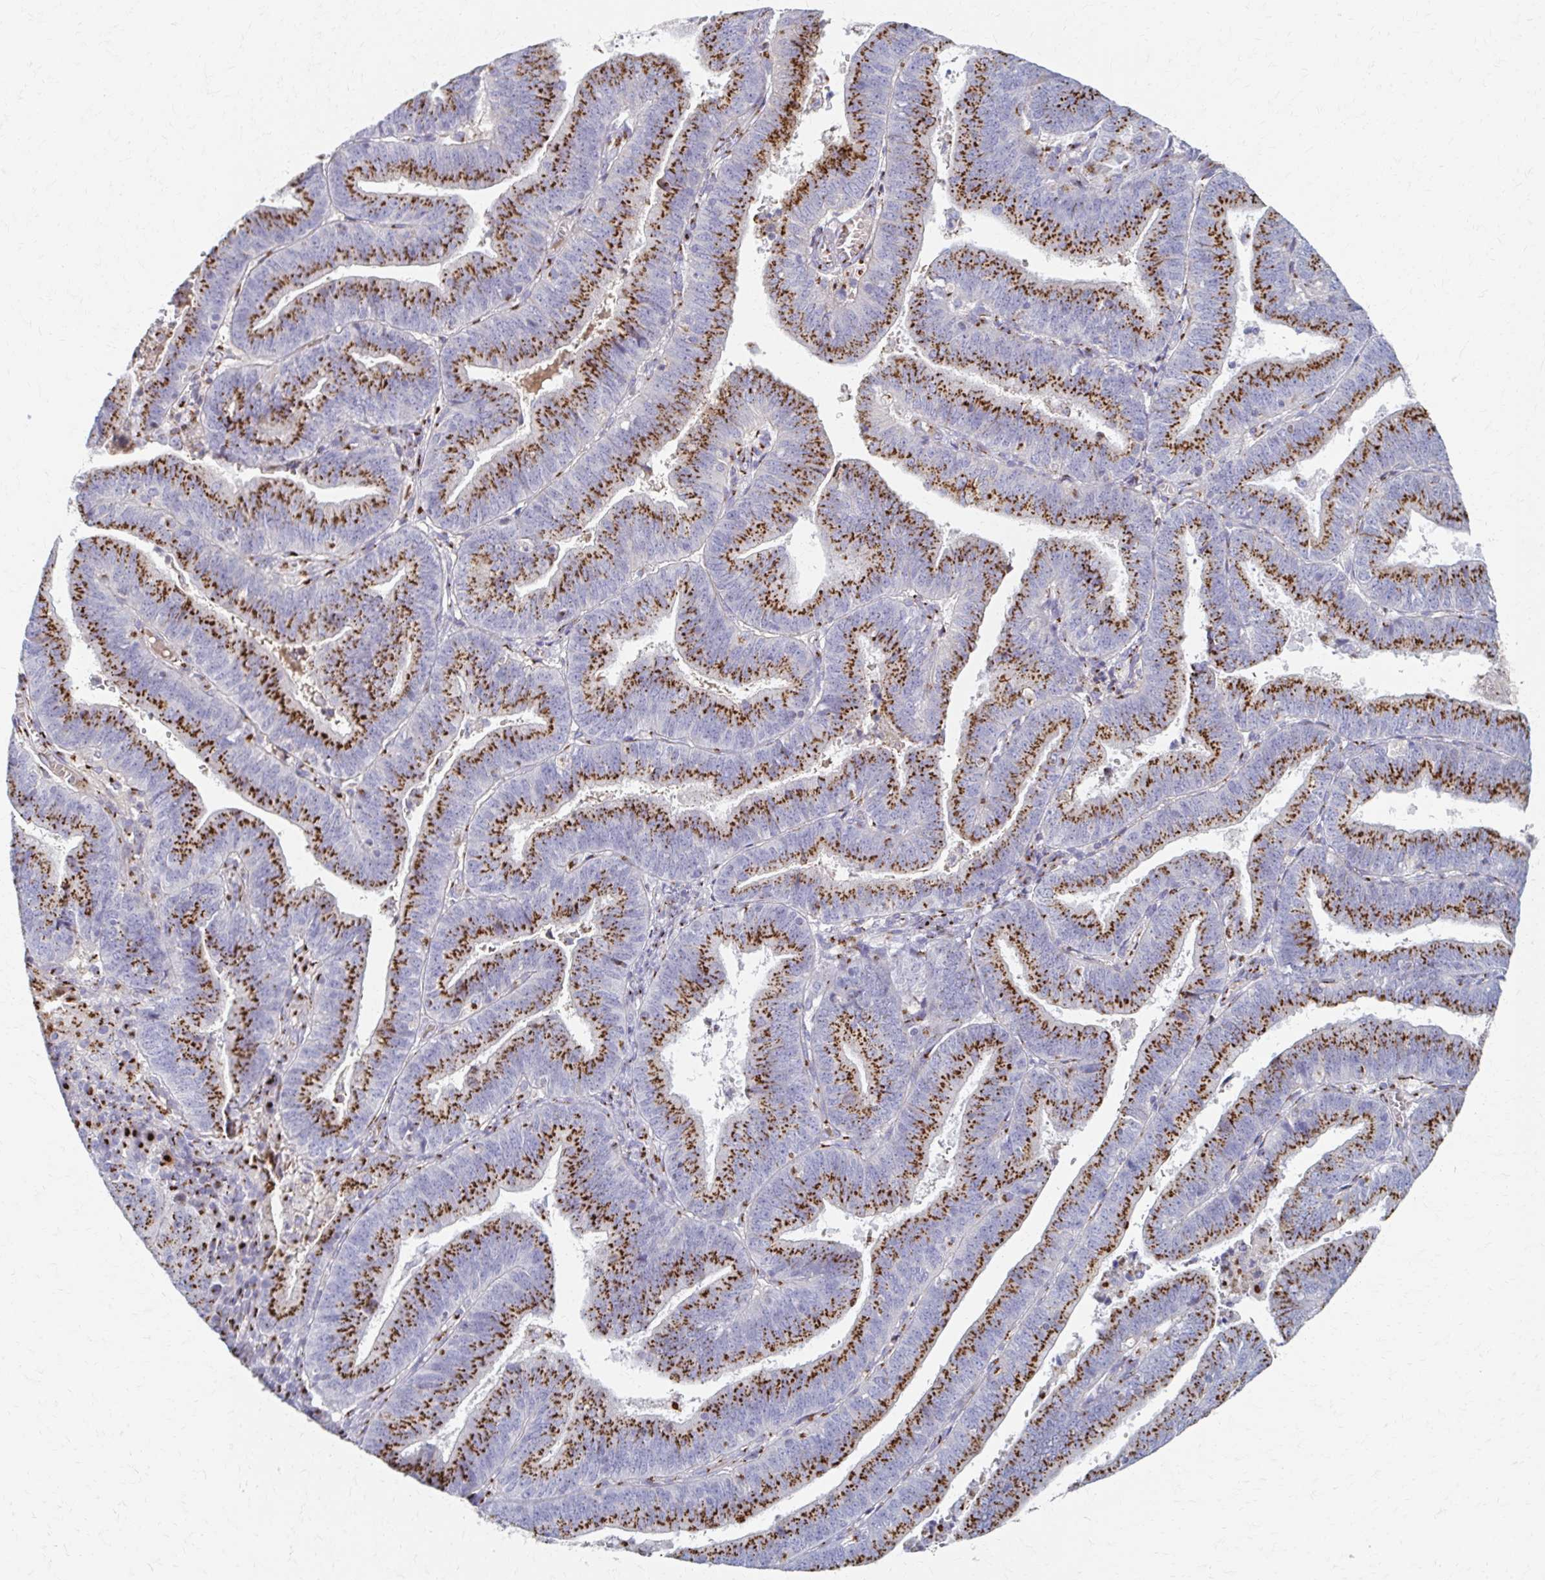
{"staining": {"intensity": "strong", "quantity": ">75%", "location": "cytoplasmic/membranous"}, "tissue": "endometrial cancer", "cell_type": "Tumor cells", "image_type": "cancer", "snomed": [{"axis": "morphology", "description": "Adenocarcinoma, NOS"}, {"axis": "topography", "description": "Endometrium"}], "caption": "High-power microscopy captured an IHC image of endometrial cancer, revealing strong cytoplasmic/membranous staining in approximately >75% of tumor cells.", "gene": "TM9SF1", "patient": {"sex": "female", "age": 82}}